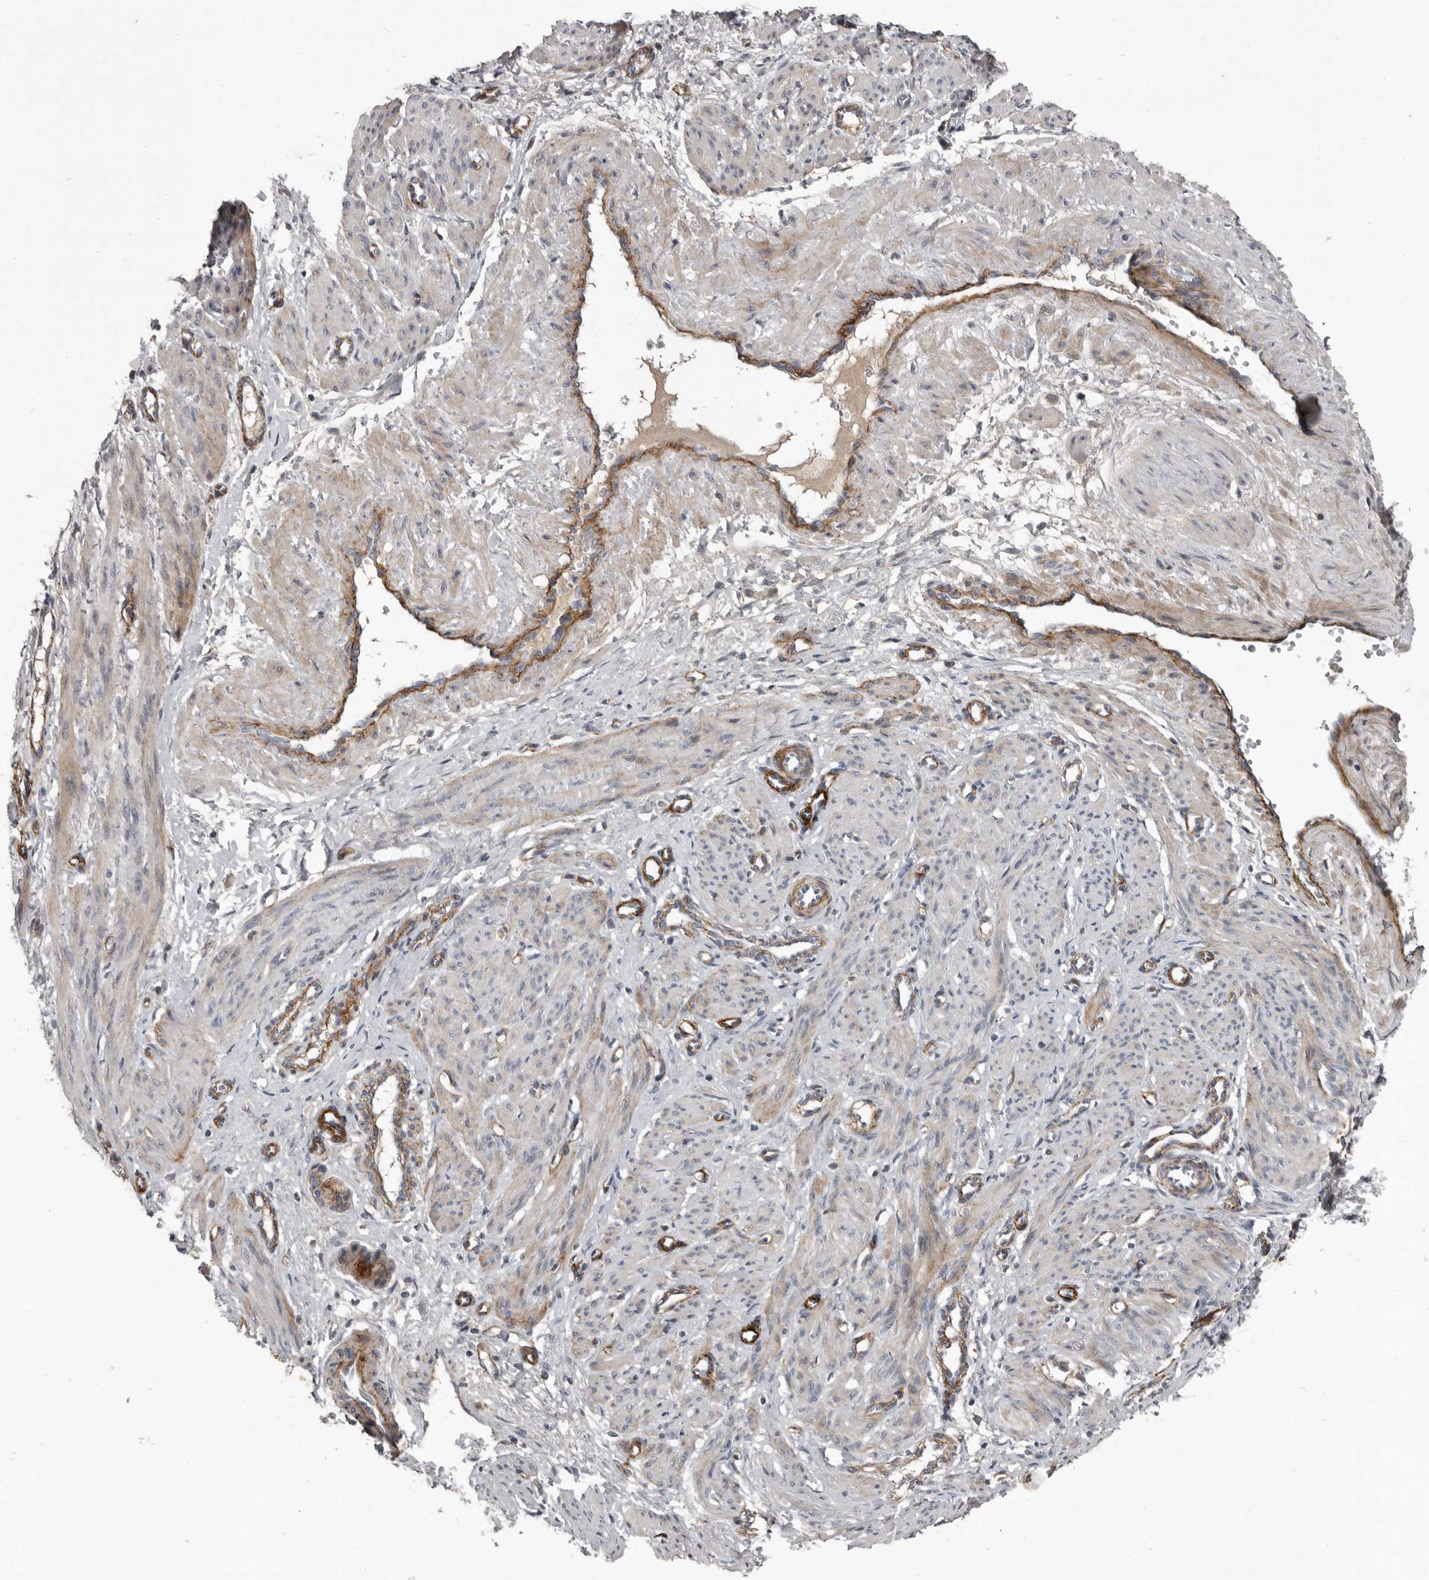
{"staining": {"intensity": "weak", "quantity": "<25%", "location": "cytoplasmic/membranous"}, "tissue": "smooth muscle", "cell_type": "Smooth muscle cells", "image_type": "normal", "snomed": [{"axis": "morphology", "description": "Normal tissue, NOS"}, {"axis": "topography", "description": "Endometrium"}], "caption": "Smooth muscle stained for a protein using IHC reveals no expression smooth muscle cells.", "gene": "C1orf216", "patient": {"sex": "female", "age": 33}}